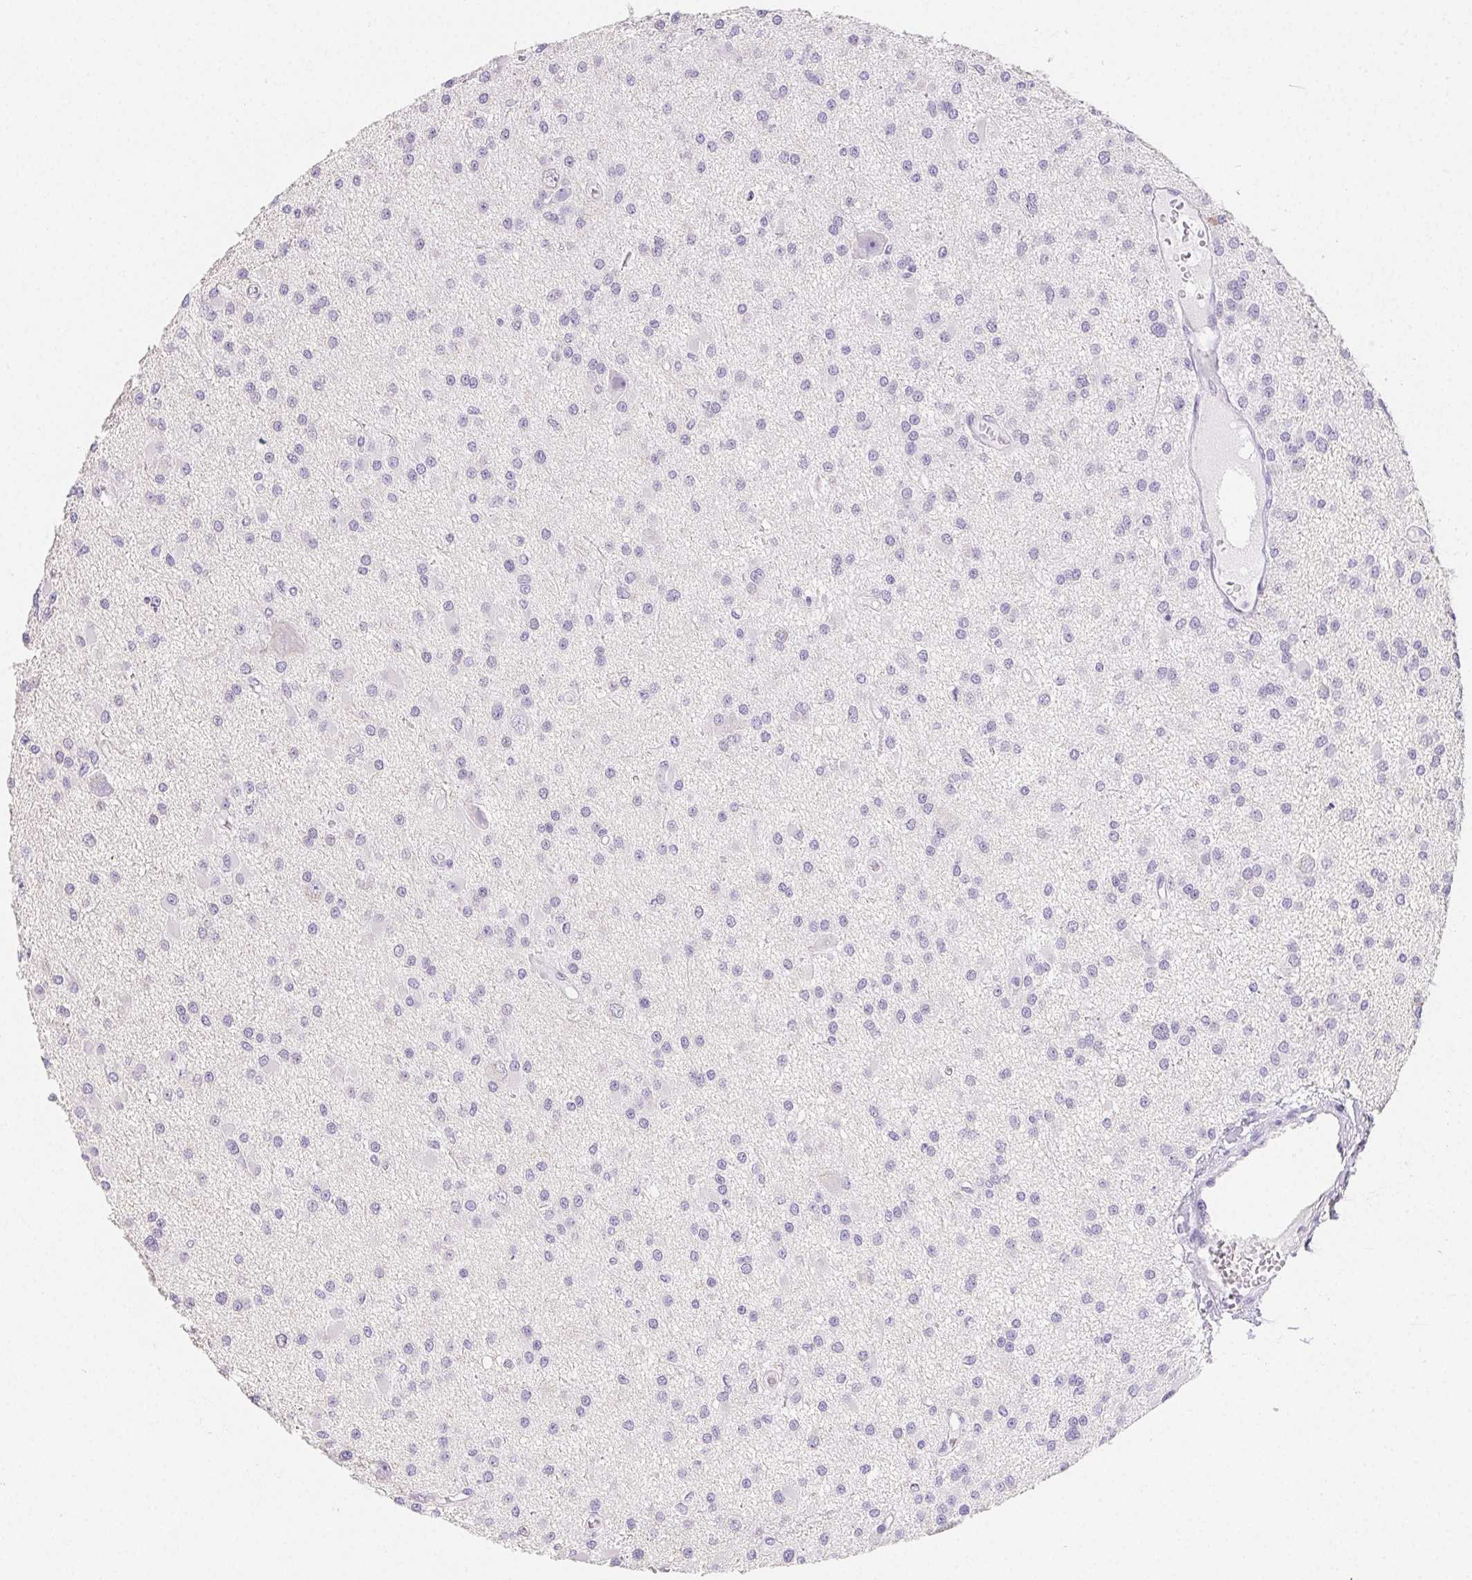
{"staining": {"intensity": "negative", "quantity": "none", "location": "none"}, "tissue": "glioma", "cell_type": "Tumor cells", "image_type": "cancer", "snomed": [{"axis": "morphology", "description": "Glioma, malignant, High grade"}, {"axis": "topography", "description": "Brain"}], "caption": "A high-resolution micrograph shows immunohistochemistry (IHC) staining of glioma, which demonstrates no significant expression in tumor cells.", "gene": "ZBBX", "patient": {"sex": "male", "age": 54}}